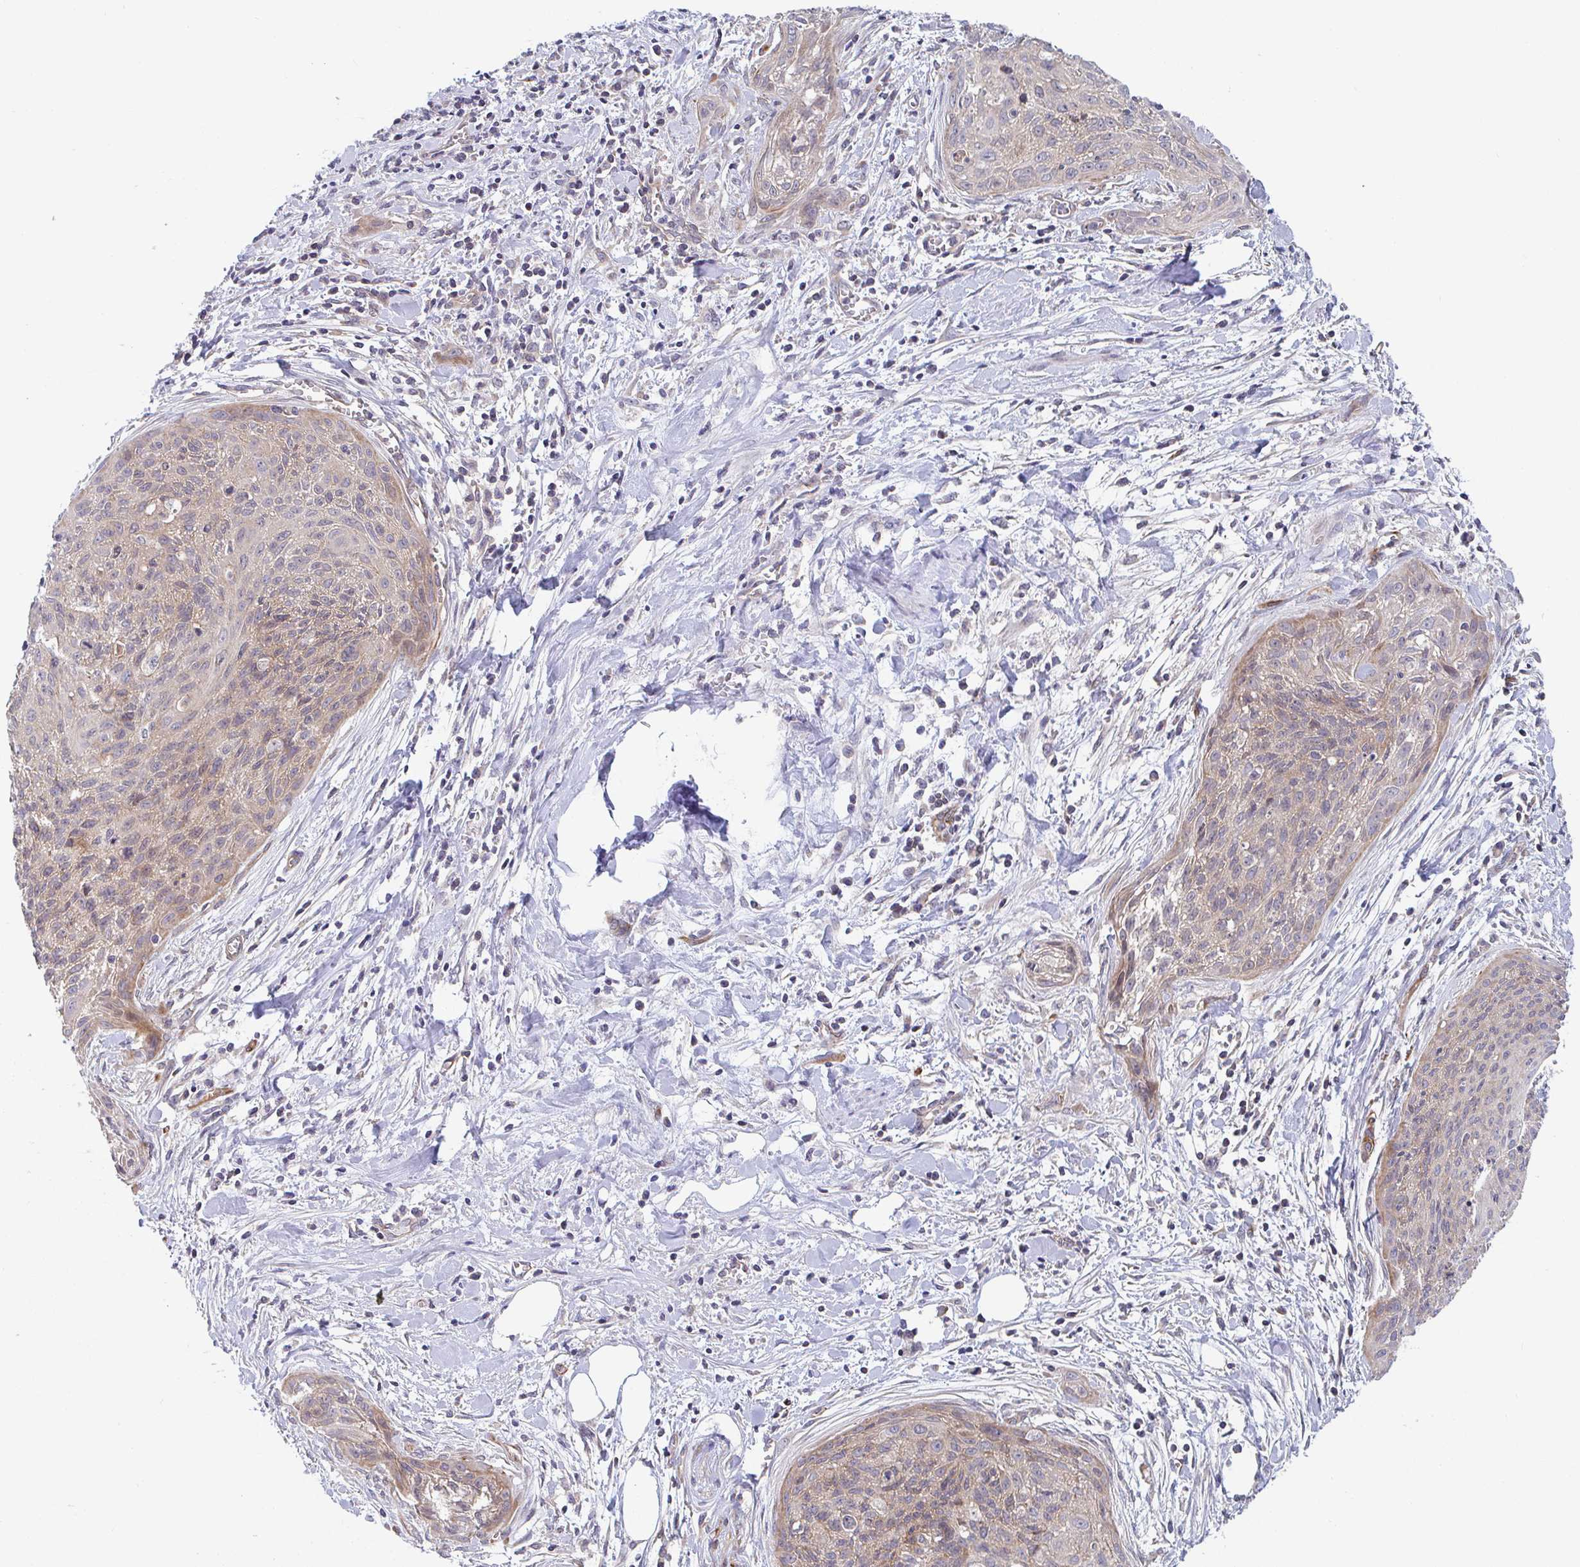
{"staining": {"intensity": "weak", "quantity": ">75%", "location": "cytoplasmic/membranous"}, "tissue": "cervical cancer", "cell_type": "Tumor cells", "image_type": "cancer", "snomed": [{"axis": "morphology", "description": "Squamous cell carcinoma, NOS"}, {"axis": "topography", "description": "Cervix"}], "caption": "A histopathology image showing weak cytoplasmic/membranous expression in about >75% of tumor cells in cervical cancer, as visualized by brown immunohistochemical staining.", "gene": "EIF1AD", "patient": {"sex": "female", "age": 55}}